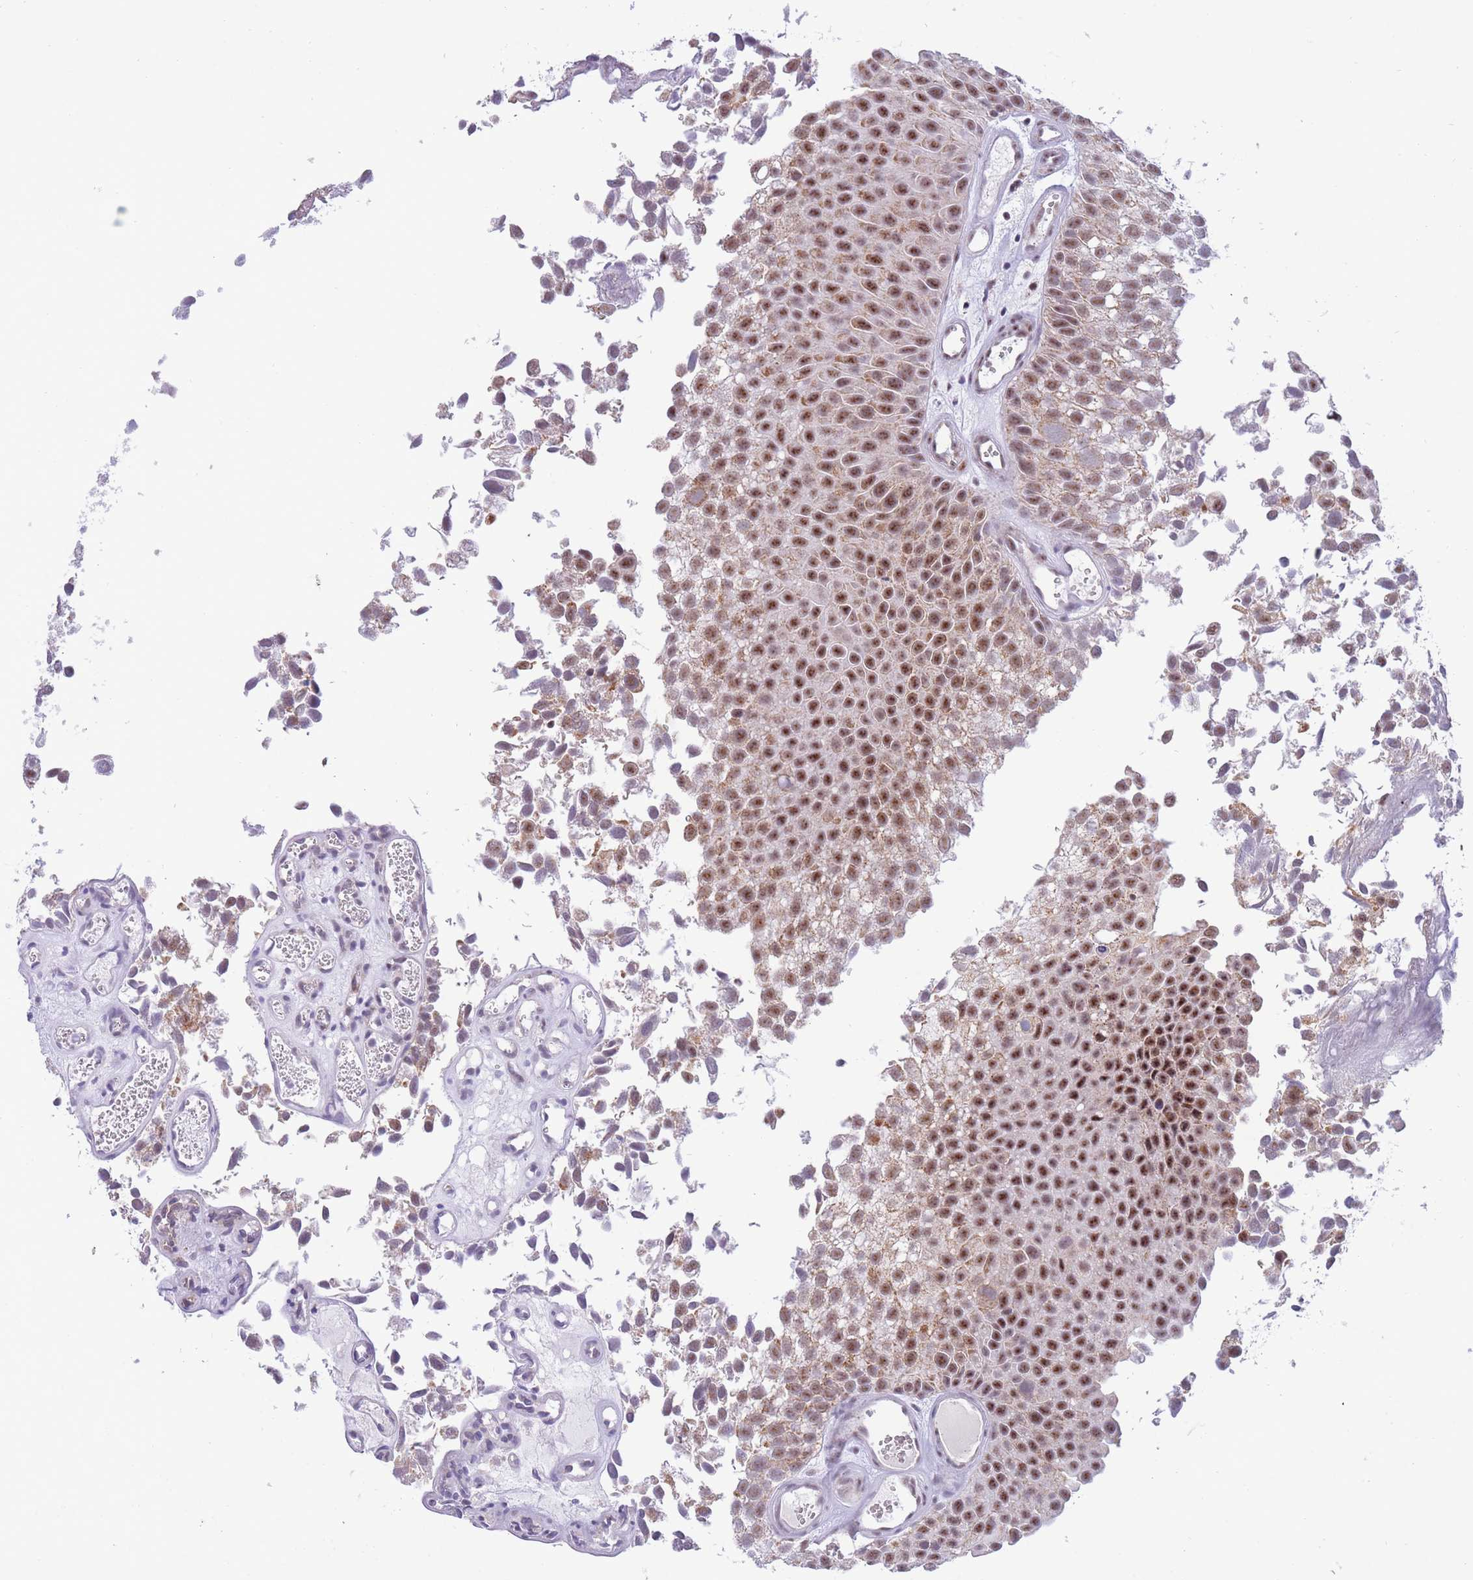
{"staining": {"intensity": "moderate", "quantity": ">75%", "location": "cytoplasmic/membranous,nuclear"}, "tissue": "urothelial cancer", "cell_type": "Tumor cells", "image_type": "cancer", "snomed": [{"axis": "morphology", "description": "Urothelial carcinoma, Low grade"}, {"axis": "topography", "description": "Urinary bladder"}], "caption": "This micrograph reveals urothelial cancer stained with IHC to label a protein in brown. The cytoplasmic/membranous and nuclear of tumor cells show moderate positivity for the protein. Nuclei are counter-stained blue.", "gene": "CYP2B6", "patient": {"sex": "male", "age": 88}}